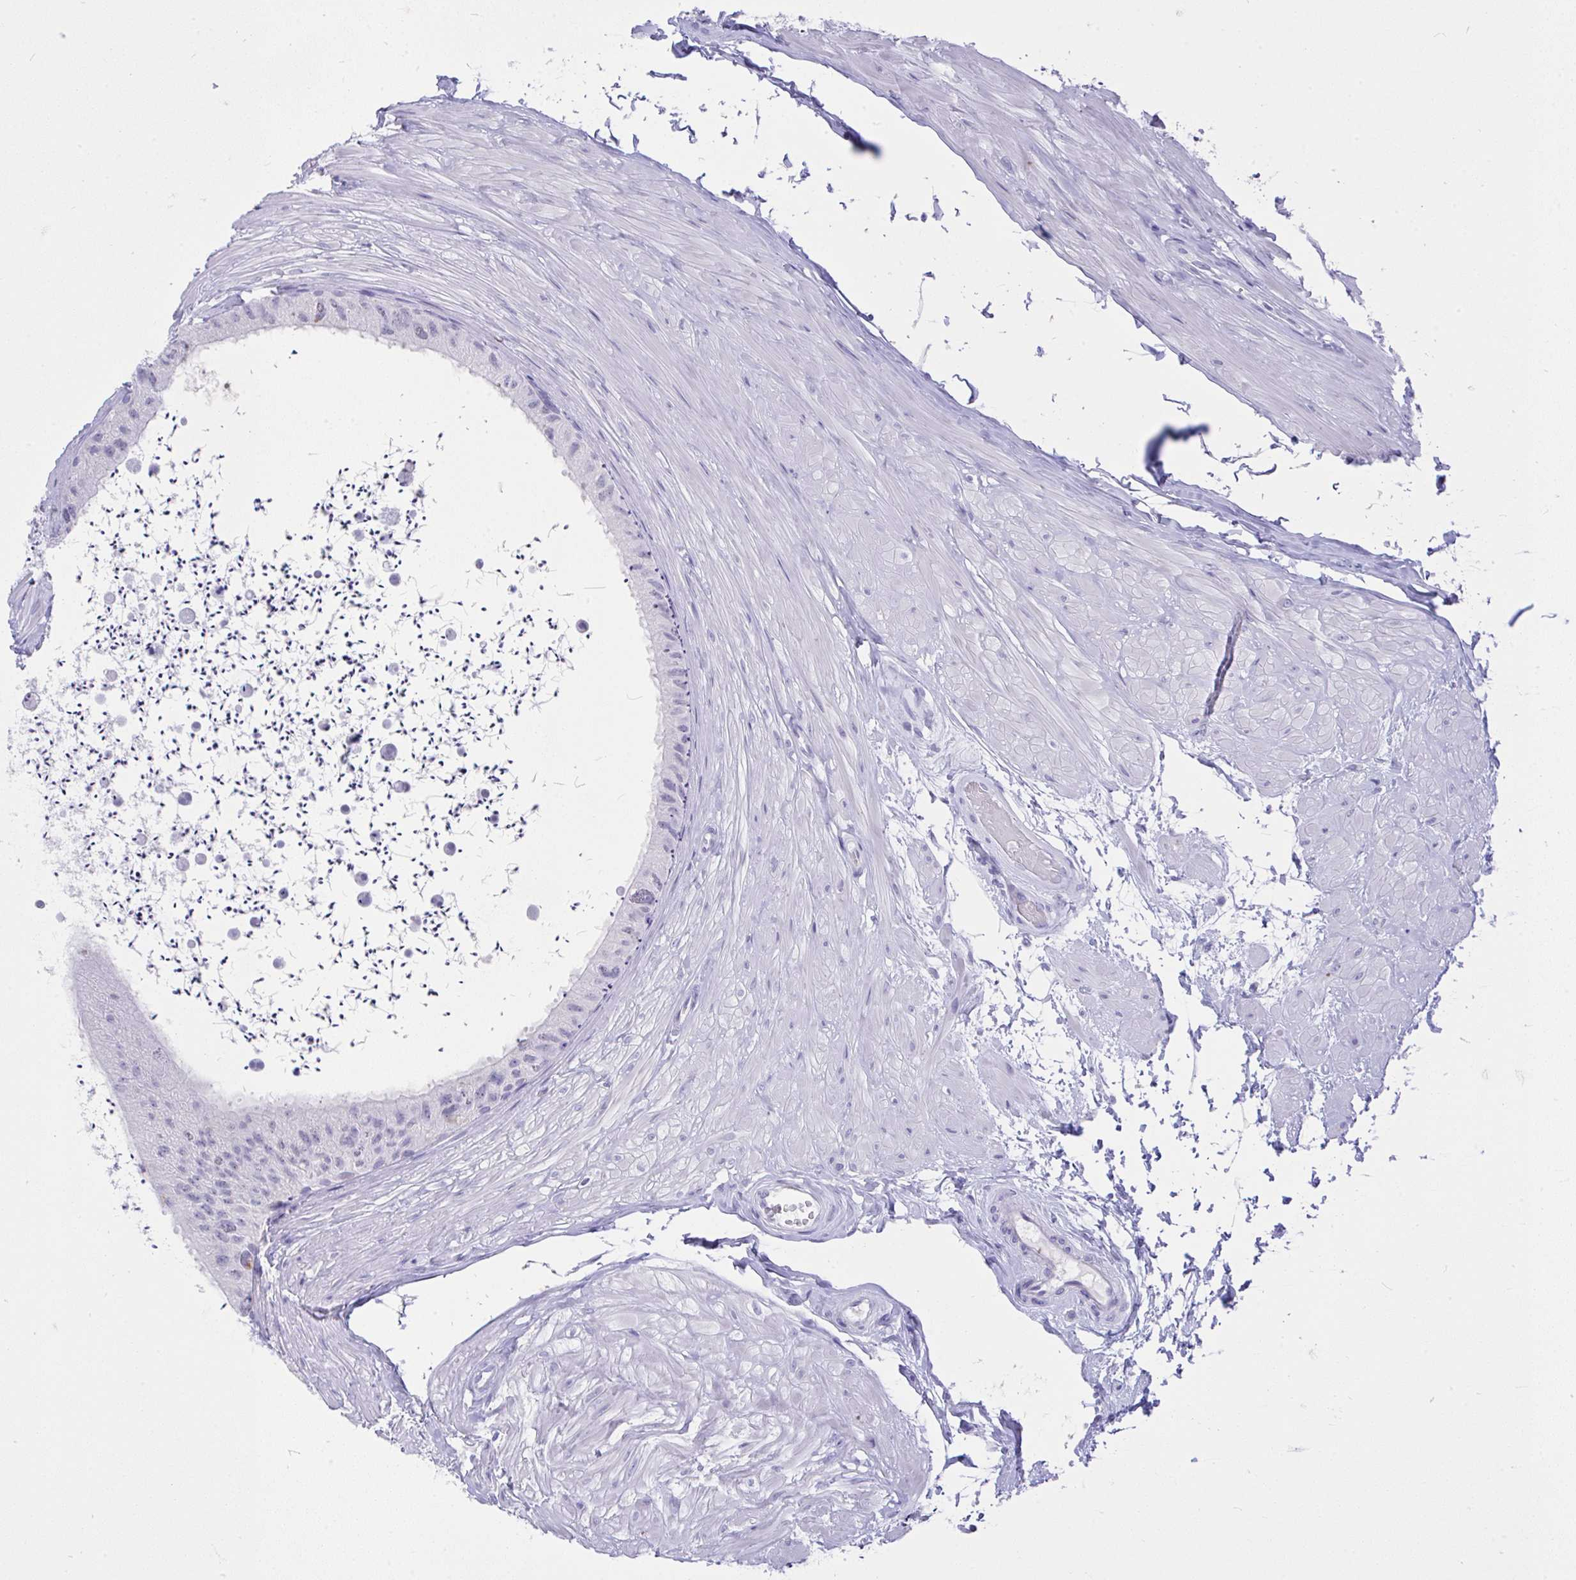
{"staining": {"intensity": "negative", "quantity": "none", "location": "none"}, "tissue": "epididymis", "cell_type": "Glandular cells", "image_type": "normal", "snomed": [{"axis": "morphology", "description": "Normal tissue, NOS"}, {"axis": "topography", "description": "Epididymis"}, {"axis": "topography", "description": "Peripheral nerve tissue"}], "caption": "DAB immunohistochemical staining of normal epididymis reveals no significant expression in glandular cells. (DAB (3,3'-diaminobenzidine) IHC, high magnification).", "gene": "MS4A12", "patient": {"sex": "male", "age": 32}}